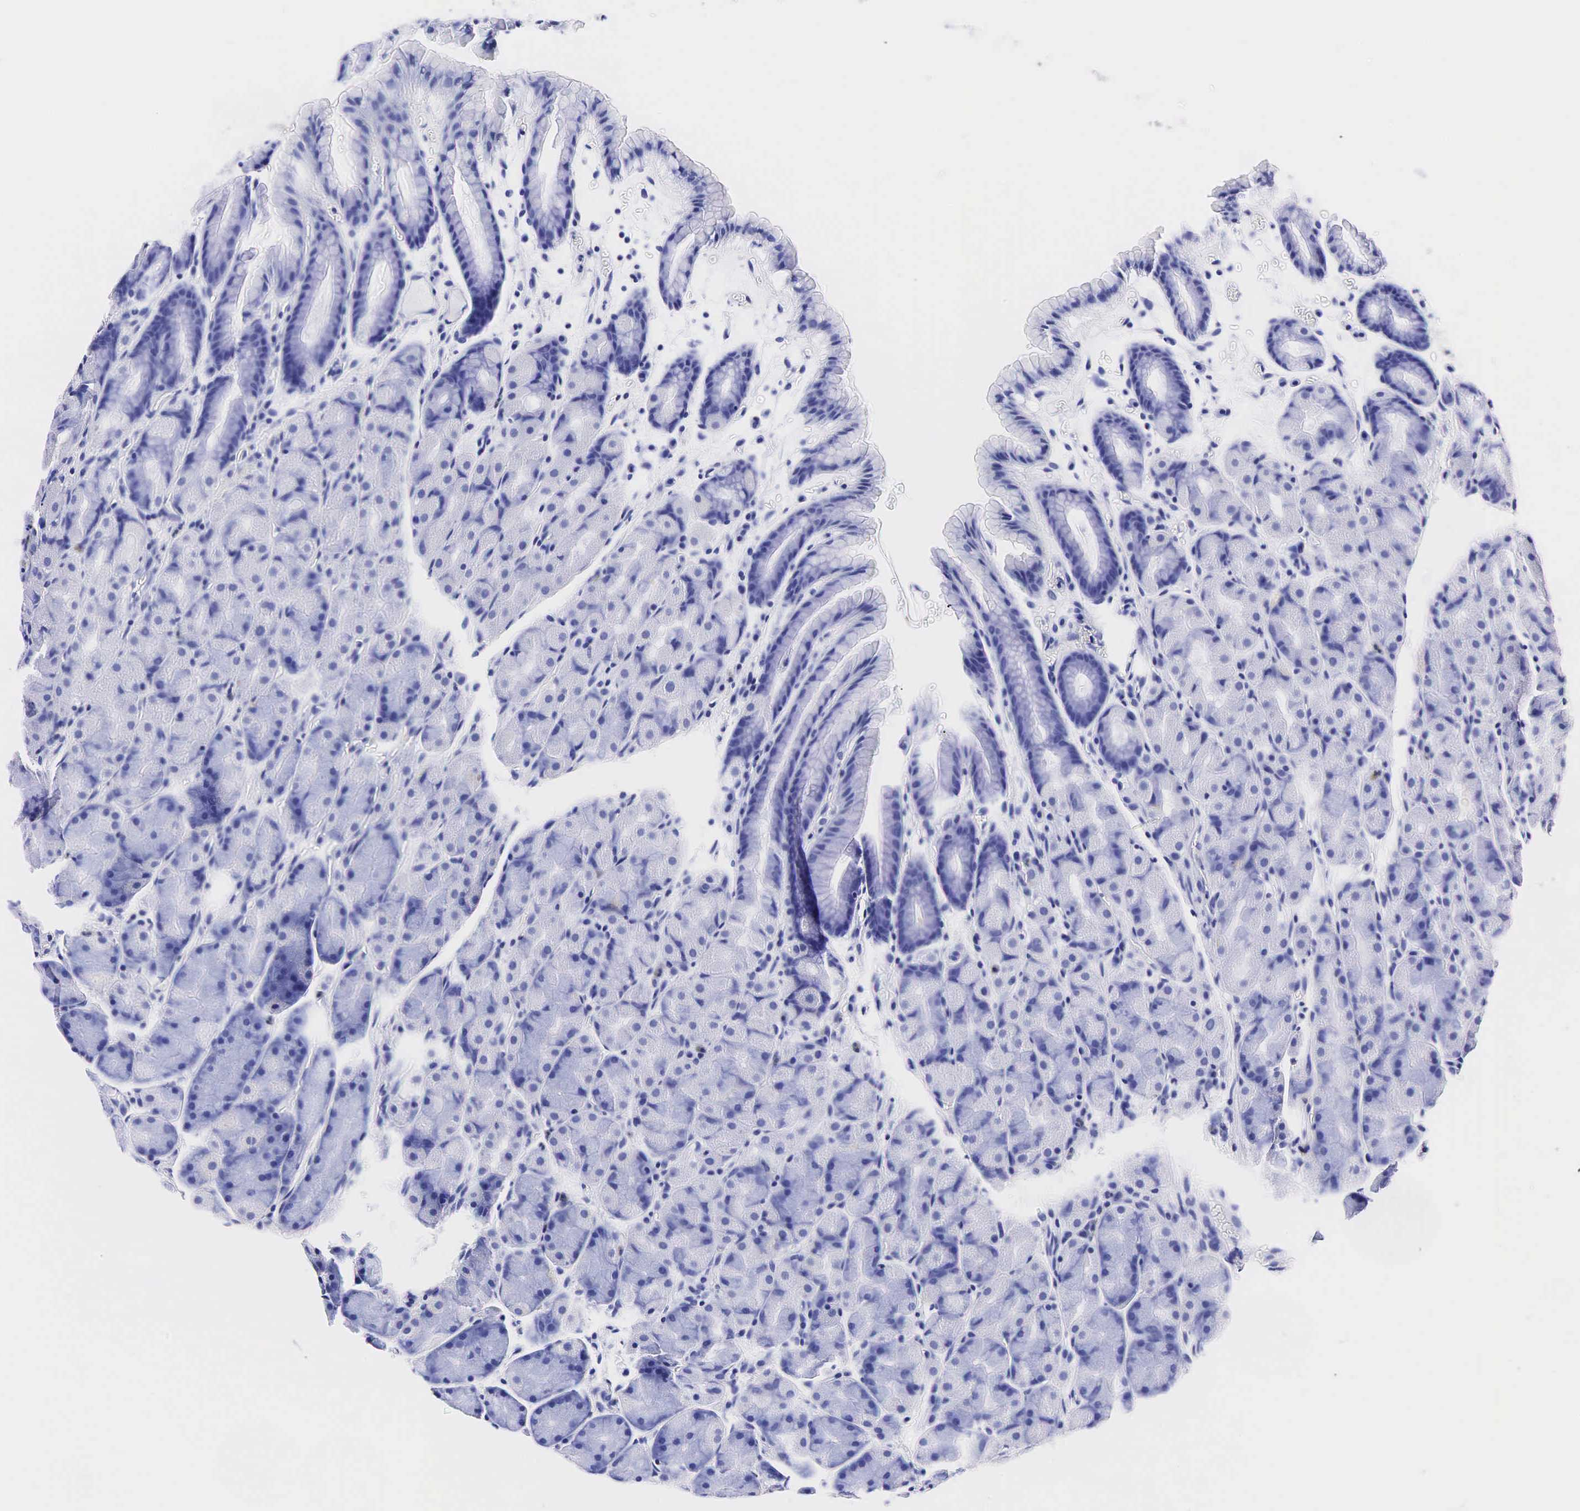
{"staining": {"intensity": "negative", "quantity": "none", "location": "none"}, "tissue": "stomach", "cell_type": "Glandular cells", "image_type": "normal", "snomed": [{"axis": "morphology", "description": "Adenocarcinoma, NOS"}, {"axis": "topography", "description": "Stomach, upper"}], "caption": "The immunohistochemistry (IHC) photomicrograph has no significant positivity in glandular cells of stomach.", "gene": "ACP3", "patient": {"sex": "male", "age": 47}}